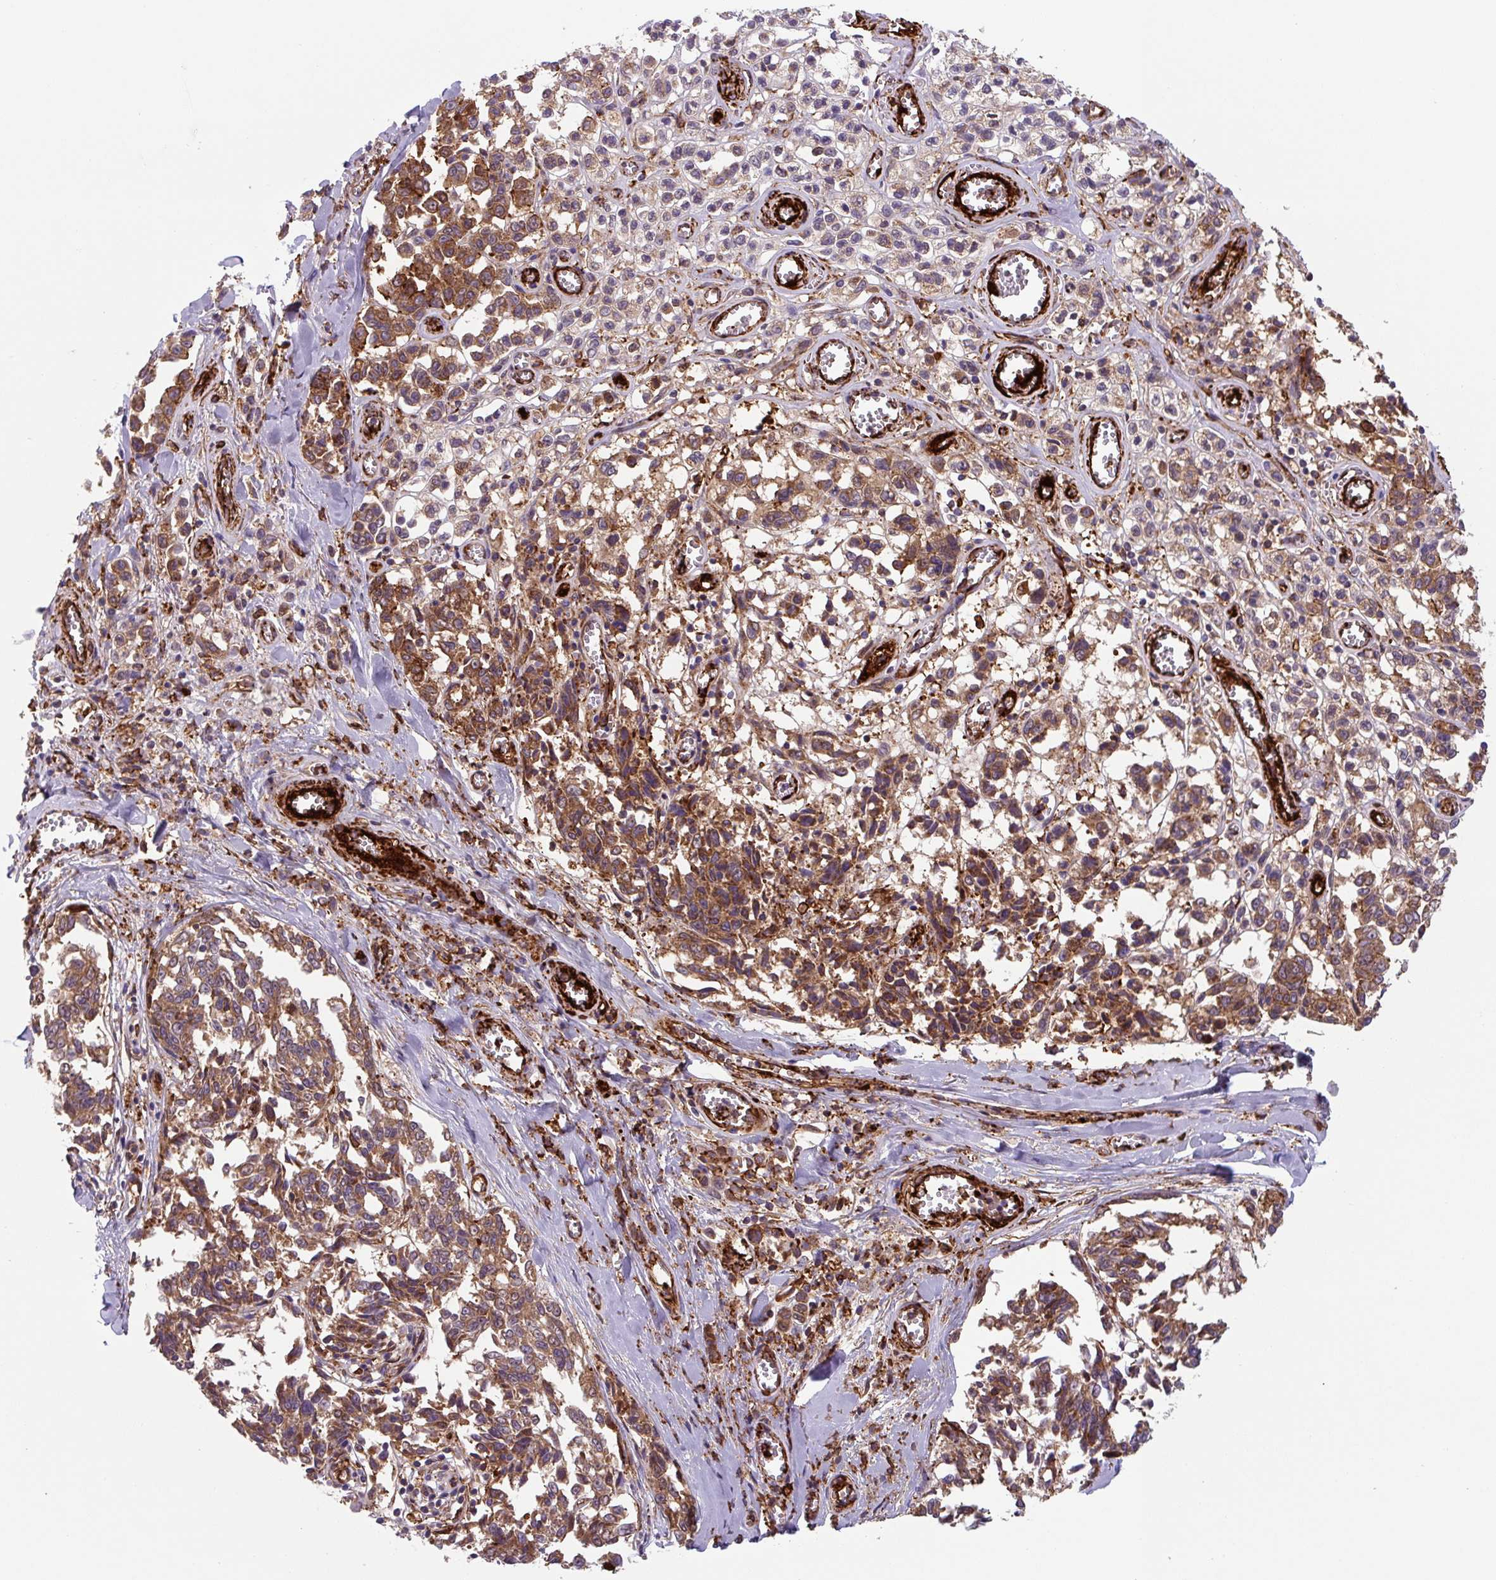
{"staining": {"intensity": "moderate", "quantity": ">75%", "location": "cytoplasmic/membranous"}, "tissue": "melanoma", "cell_type": "Tumor cells", "image_type": "cancer", "snomed": [{"axis": "morphology", "description": "Malignant melanoma, NOS"}, {"axis": "topography", "description": "Skin"}], "caption": "The micrograph demonstrates staining of malignant melanoma, revealing moderate cytoplasmic/membranous protein positivity (brown color) within tumor cells. The staining was performed using DAB to visualize the protein expression in brown, while the nuclei were stained in blue with hematoxylin (Magnification: 20x).", "gene": "DHFR2", "patient": {"sex": "female", "age": 64}}